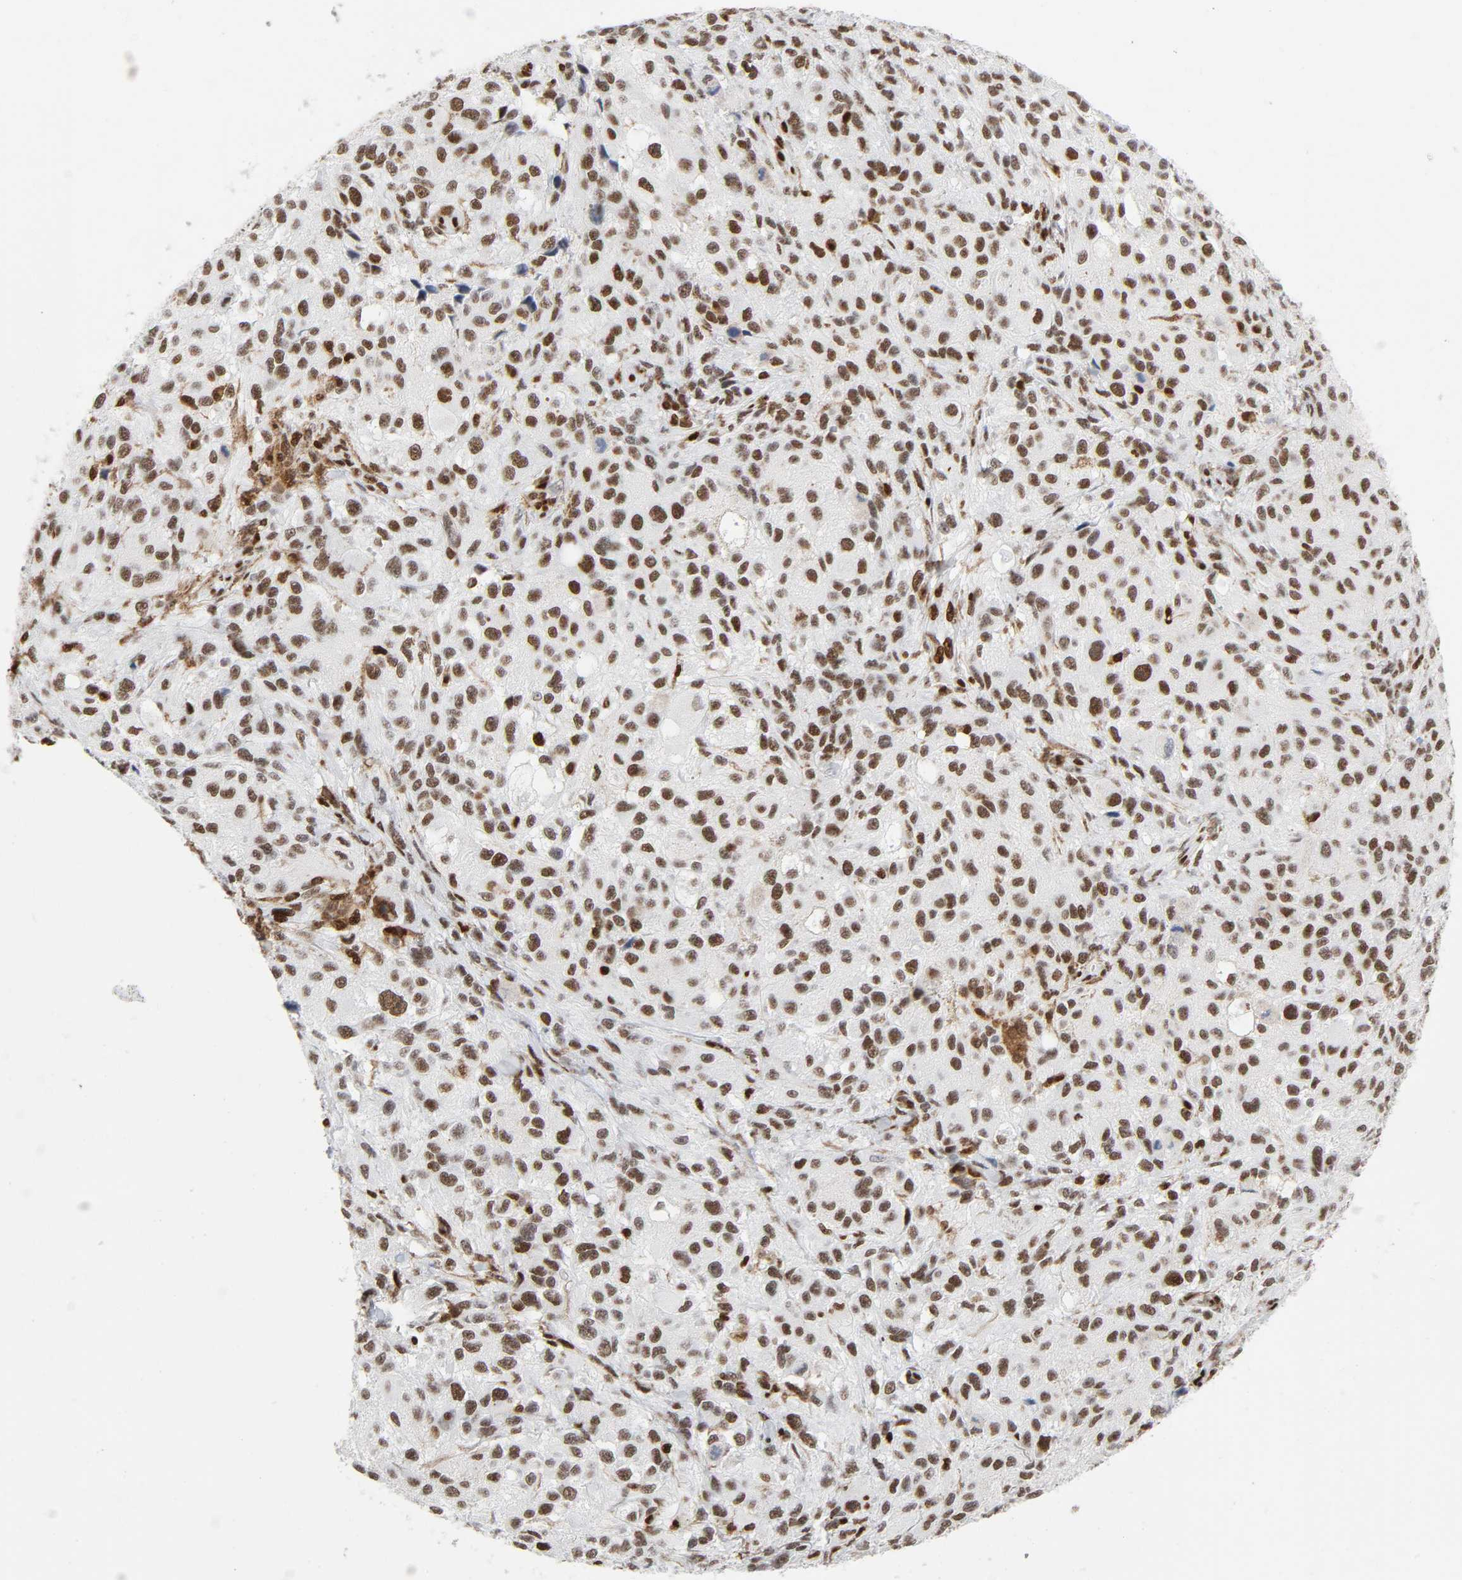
{"staining": {"intensity": "moderate", "quantity": ">75%", "location": "nuclear"}, "tissue": "melanoma", "cell_type": "Tumor cells", "image_type": "cancer", "snomed": [{"axis": "morphology", "description": "Necrosis, NOS"}, {"axis": "morphology", "description": "Malignant melanoma, NOS"}, {"axis": "topography", "description": "Skin"}], "caption": "Immunohistochemistry (IHC) photomicrograph of neoplastic tissue: human malignant melanoma stained using immunohistochemistry shows medium levels of moderate protein expression localized specifically in the nuclear of tumor cells, appearing as a nuclear brown color.", "gene": "WAS", "patient": {"sex": "female", "age": 87}}